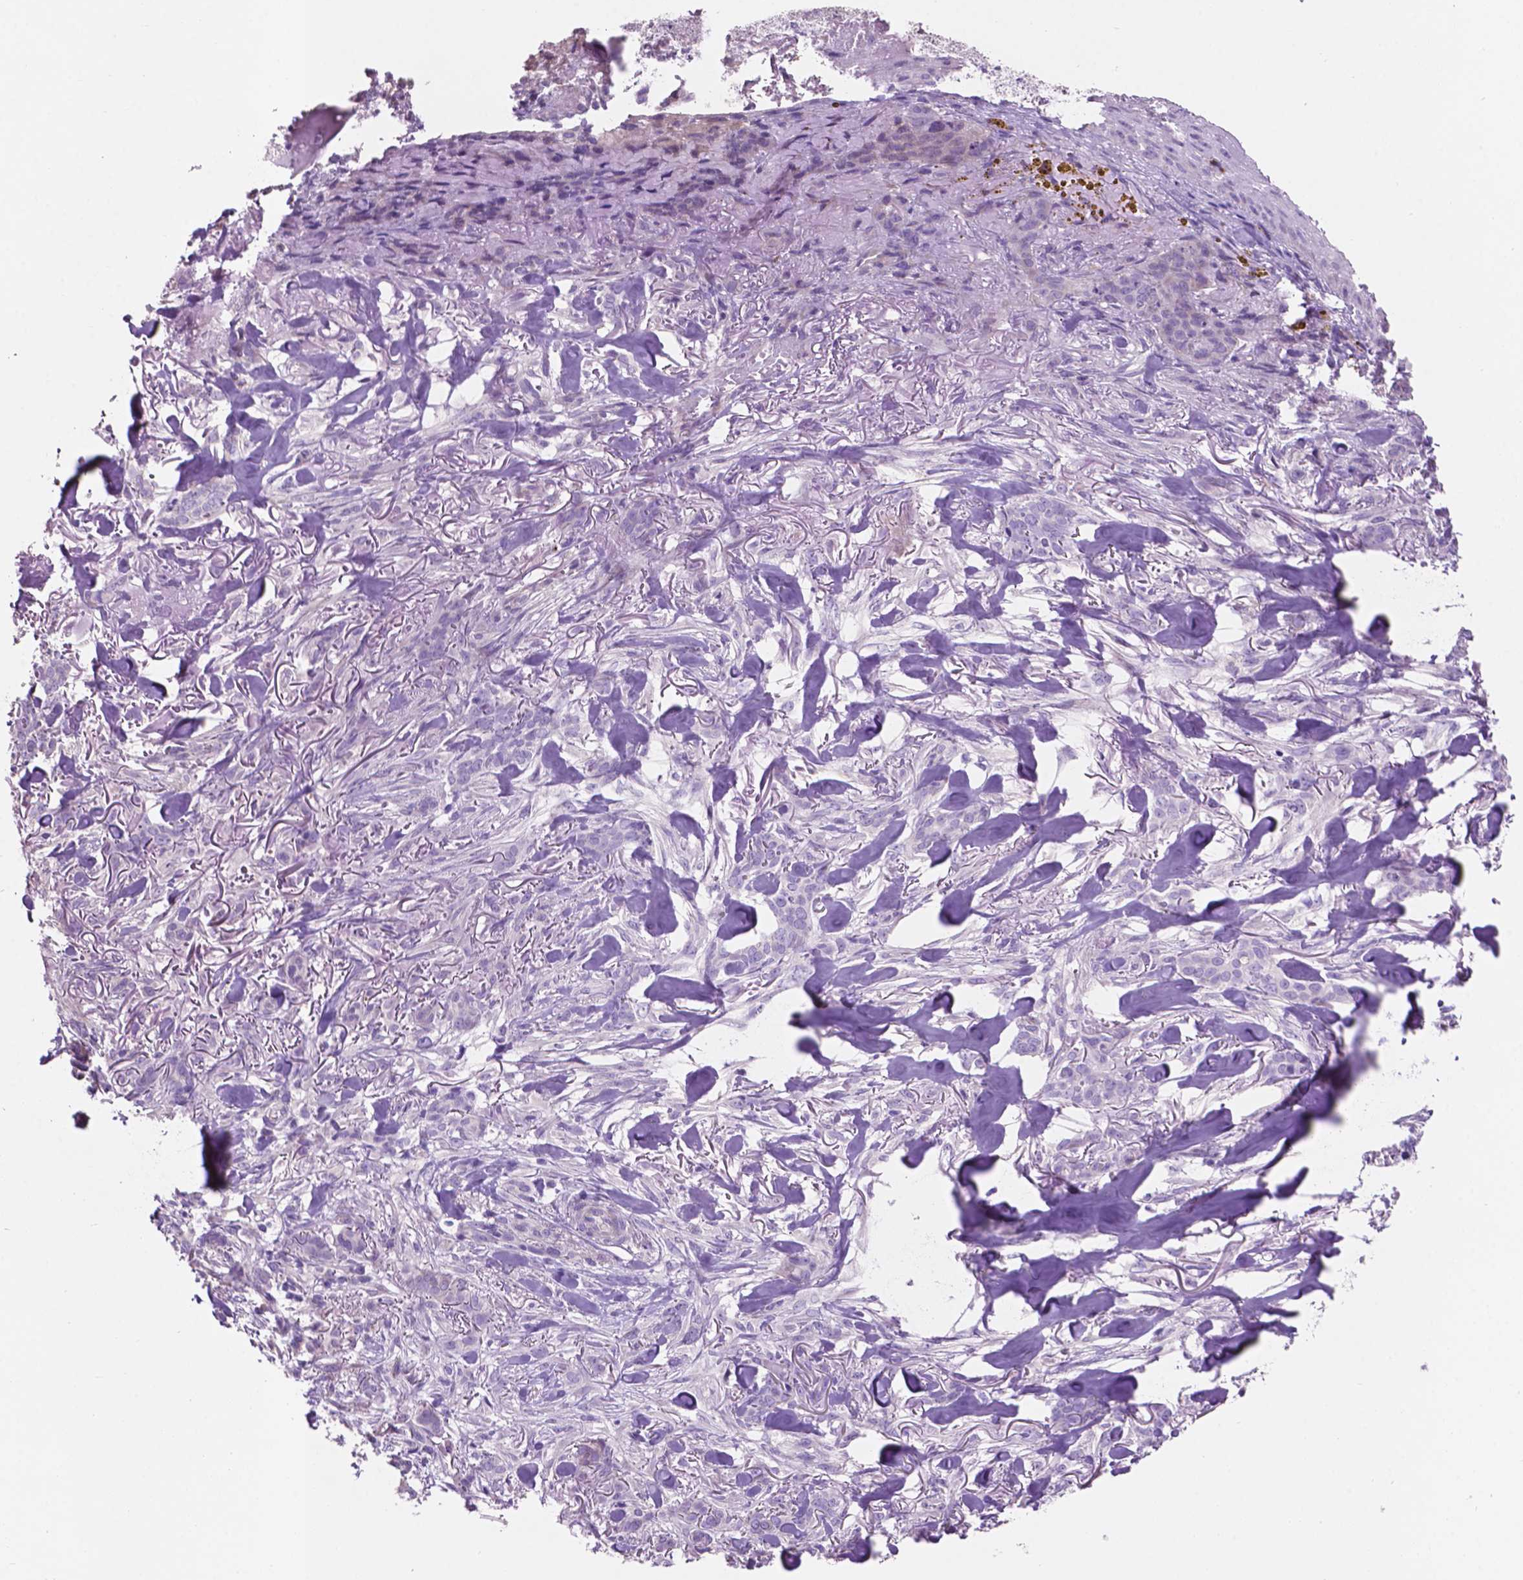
{"staining": {"intensity": "negative", "quantity": "none", "location": "none"}, "tissue": "skin cancer", "cell_type": "Tumor cells", "image_type": "cancer", "snomed": [{"axis": "morphology", "description": "Basal cell carcinoma"}, {"axis": "topography", "description": "Skin"}], "caption": "Immunohistochemistry (IHC) photomicrograph of basal cell carcinoma (skin) stained for a protein (brown), which demonstrates no staining in tumor cells.", "gene": "CLDN17", "patient": {"sex": "female", "age": 61}}